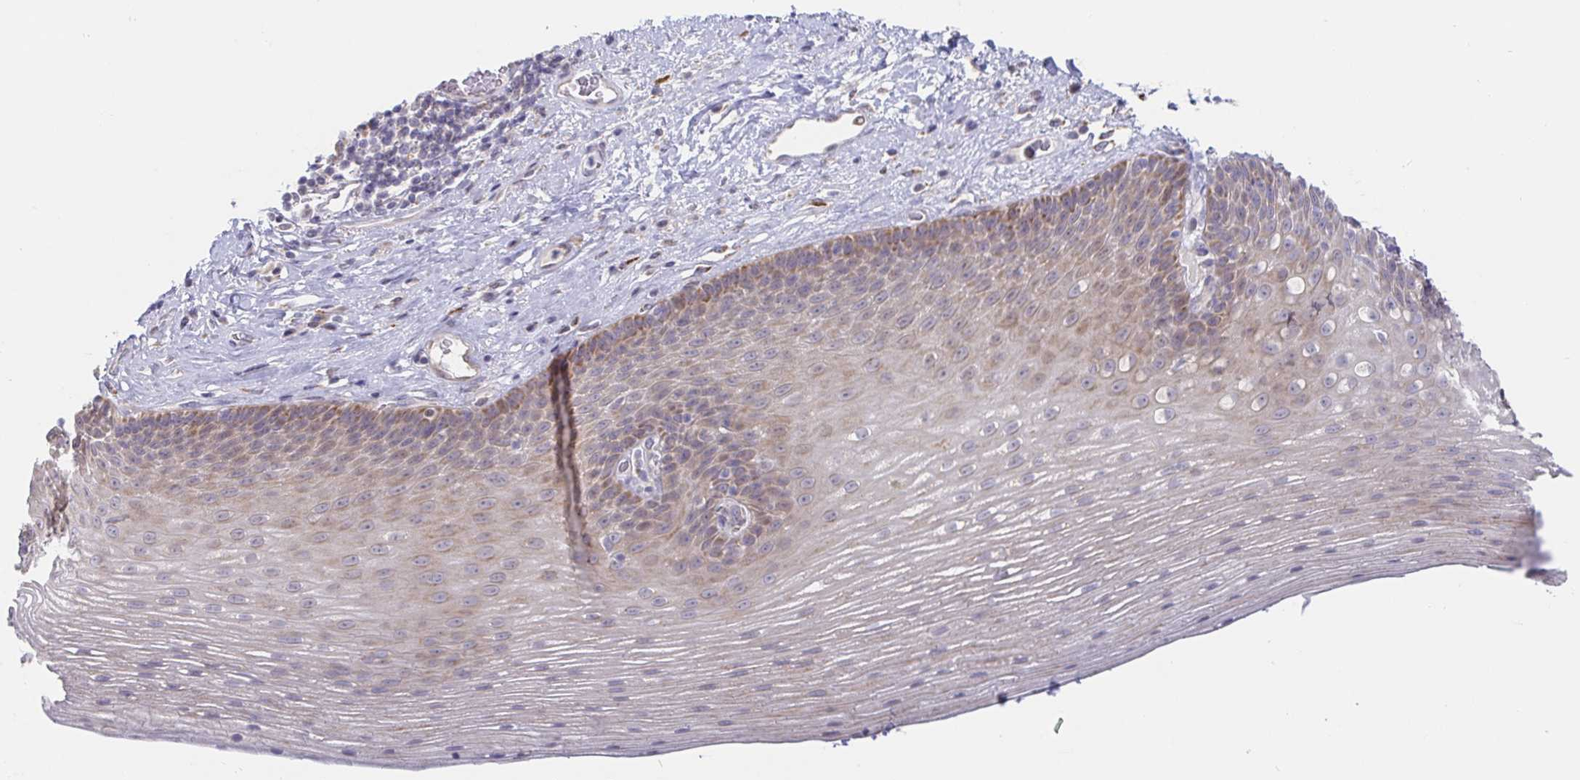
{"staining": {"intensity": "weak", "quantity": "25%-75%", "location": "cytoplasmic/membranous"}, "tissue": "esophagus", "cell_type": "Squamous epithelial cells", "image_type": "normal", "snomed": [{"axis": "morphology", "description": "Normal tissue, NOS"}, {"axis": "topography", "description": "Esophagus"}], "caption": "Protein staining exhibits weak cytoplasmic/membranous staining in approximately 25%-75% of squamous epithelial cells in unremarkable esophagus.", "gene": "CIT", "patient": {"sex": "male", "age": 62}}